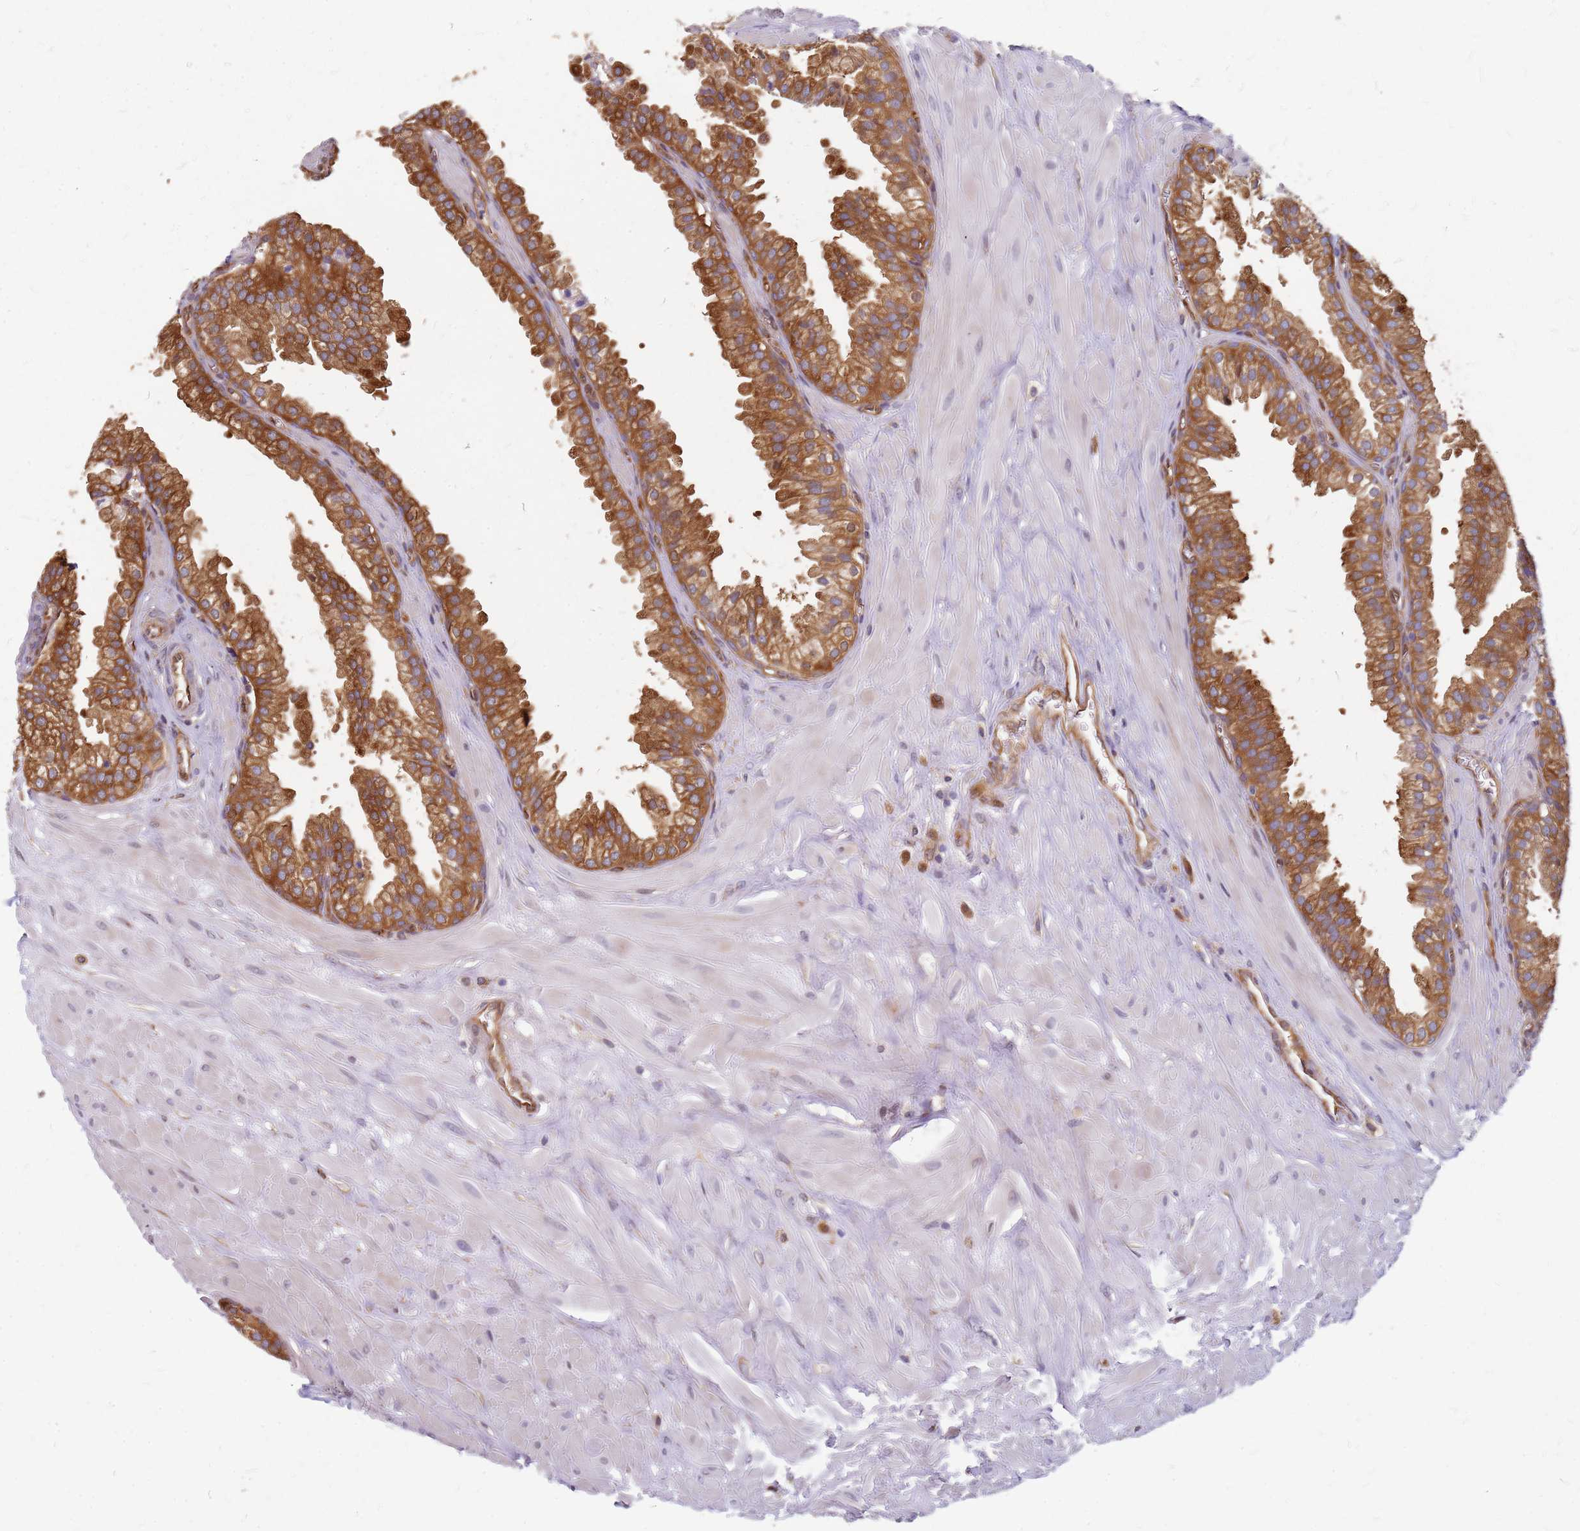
{"staining": {"intensity": "strong", "quantity": ">75%", "location": "cytoplasmic/membranous"}, "tissue": "prostate", "cell_type": "Glandular cells", "image_type": "normal", "snomed": [{"axis": "morphology", "description": "Normal tissue, NOS"}, {"axis": "topography", "description": "Prostate"}, {"axis": "topography", "description": "Peripheral nerve tissue"}], "caption": "Protein staining of benign prostate displays strong cytoplasmic/membranous staining in approximately >75% of glandular cells. Nuclei are stained in blue.", "gene": "HDX", "patient": {"sex": "male", "age": 55}}